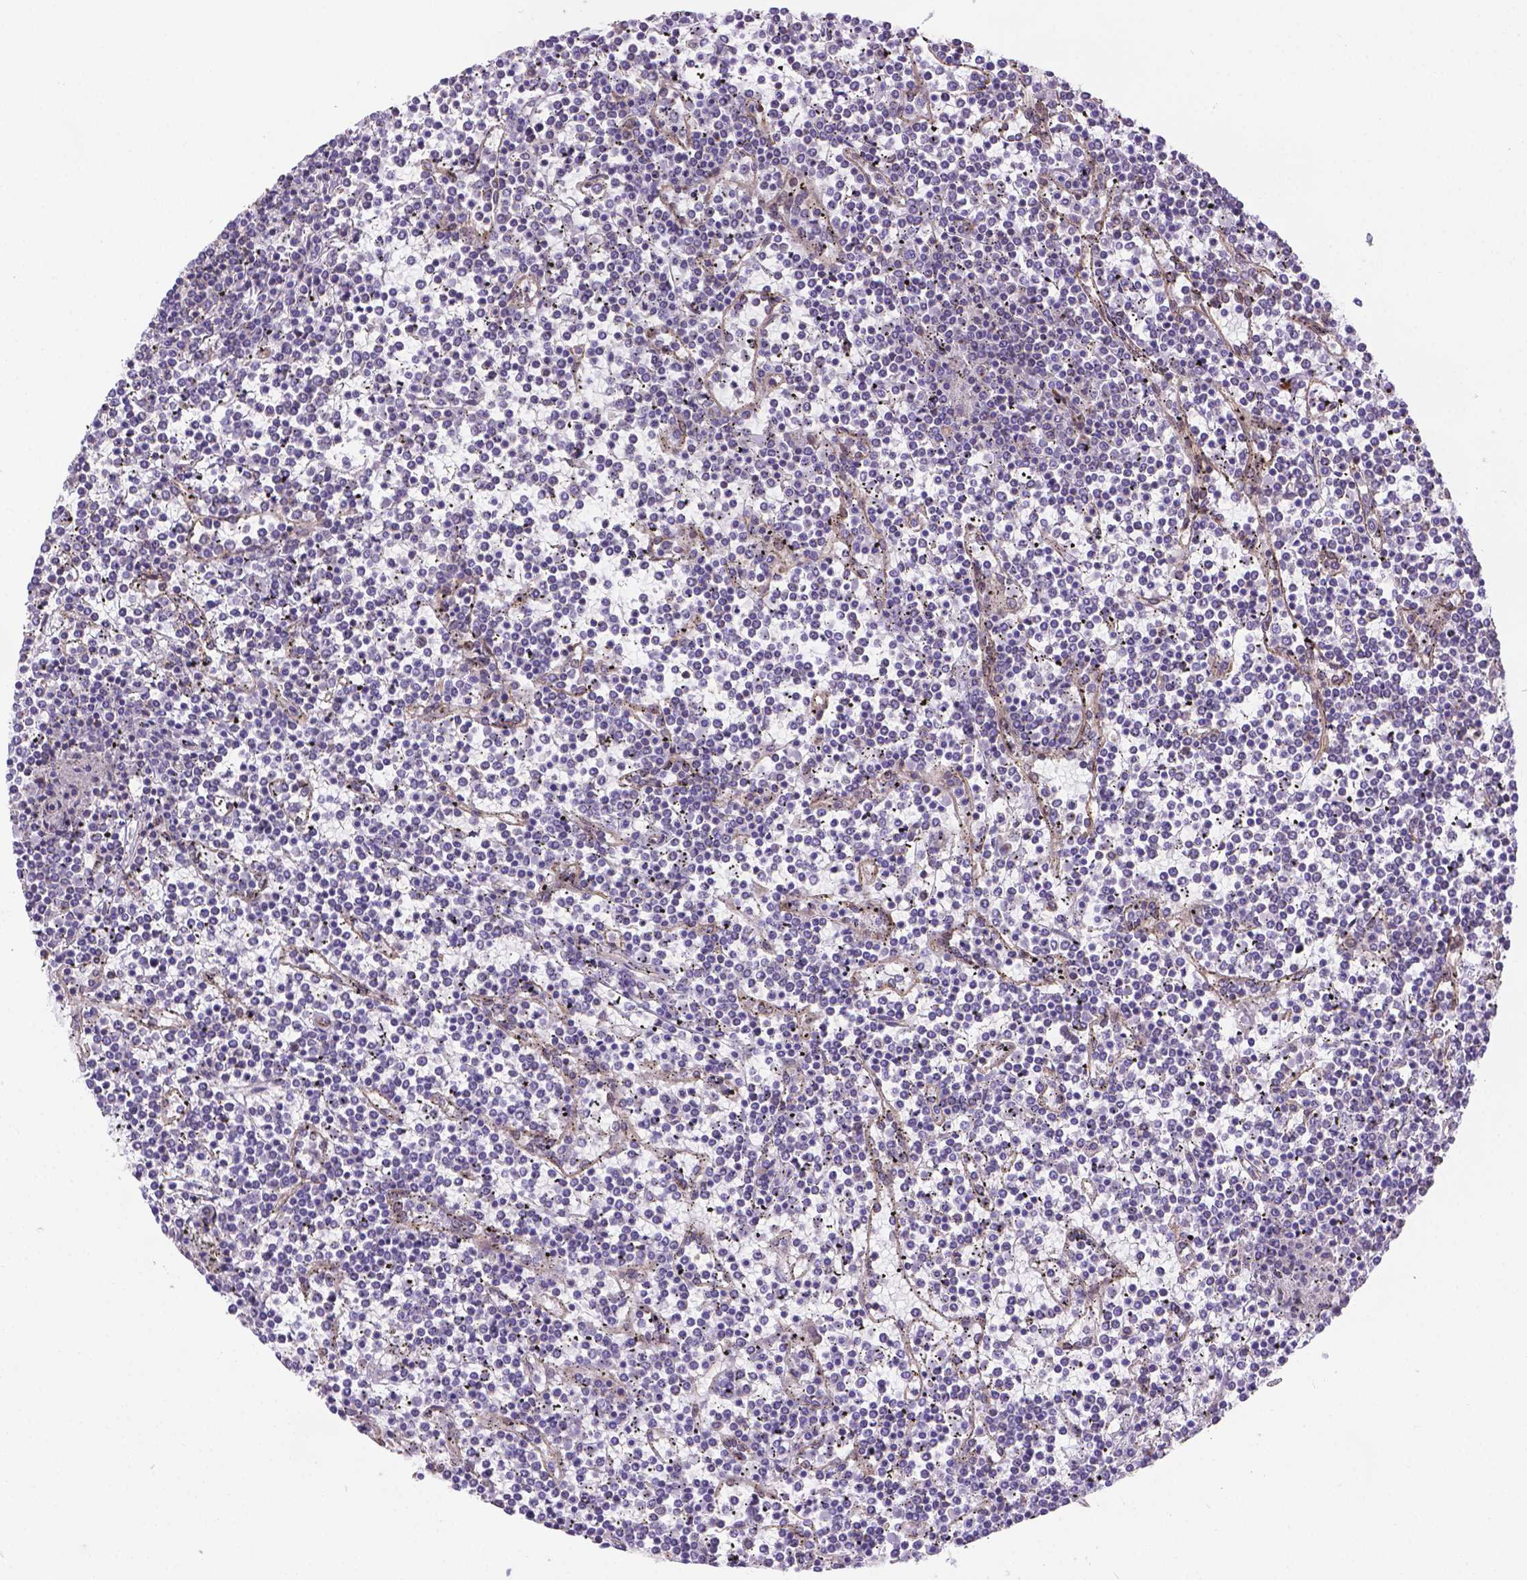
{"staining": {"intensity": "negative", "quantity": "none", "location": "none"}, "tissue": "lymphoma", "cell_type": "Tumor cells", "image_type": "cancer", "snomed": [{"axis": "morphology", "description": "Malignant lymphoma, non-Hodgkin's type, Low grade"}, {"axis": "topography", "description": "Spleen"}], "caption": "High magnification brightfield microscopy of lymphoma stained with DAB (brown) and counterstained with hematoxylin (blue): tumor cells show no significant positivity.", "gene": "YAP1", "patient": {"sex": "female", "age": 19}}